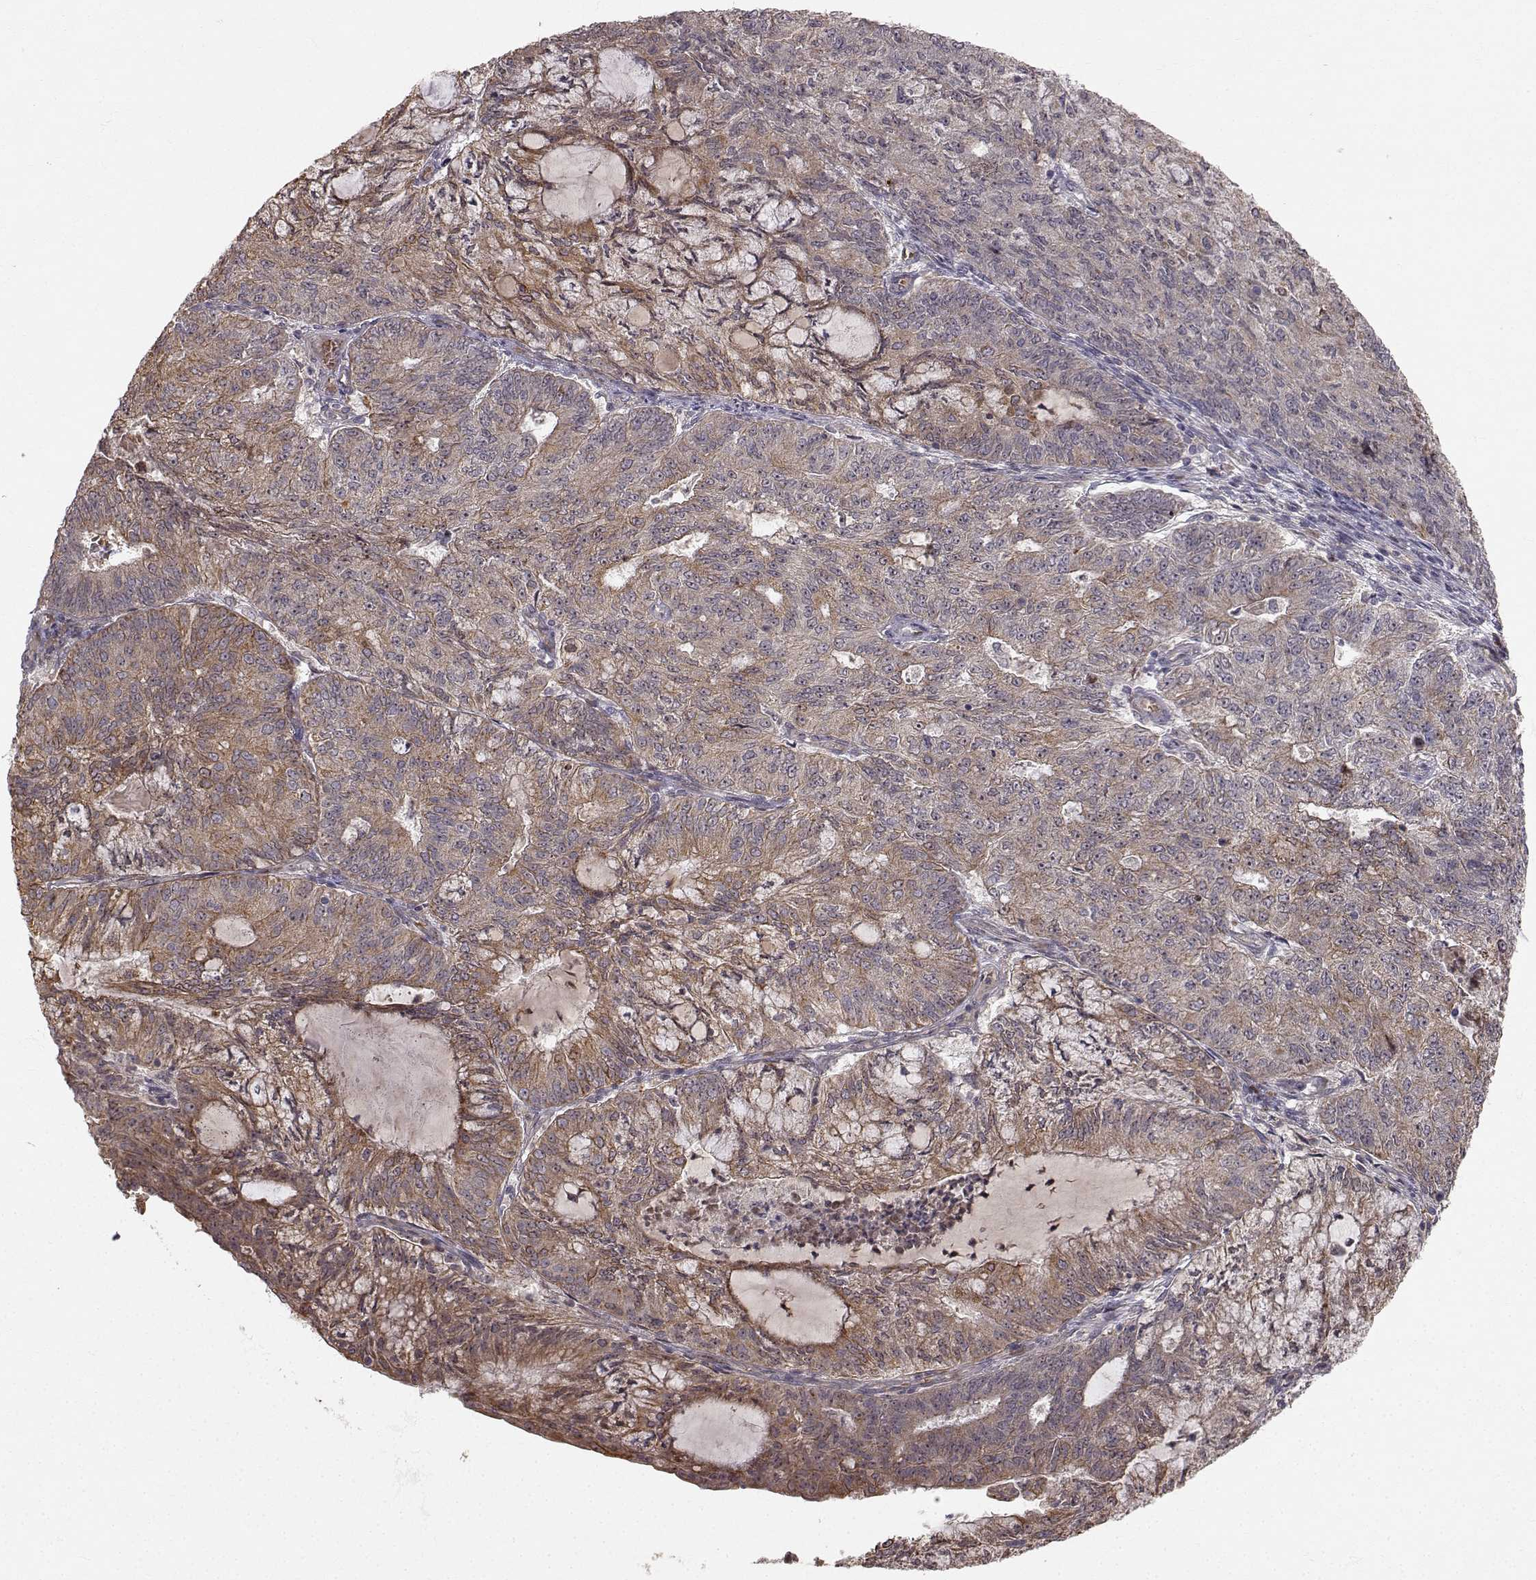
{"staining": {"intensity": "strong", "quantity": "<25%", "location": "cytoplasmic/membranous"}, "tissue": "endometrial cancer", "cell_type": "Tumor cells", "image_type": "cancer", "snomed": [{"axis": "morphology", "description": "Adenocarcinoma, NOS"}, {"axis": "topography", "description": "Endometrium"}], "caption": "High-magnification brightfield microscopy of endometrial cancer (adenocarcinoma) stained with DAB (3,3'-diaminobenzidine) (brown) and counterstained with hematoxylin (blue). tumor cells exhibit strong cytoplasmic/membranous positivity is identified in about<25% of cells.", "gene": "APC", "patient": {"sex": "female", "age": 82}}